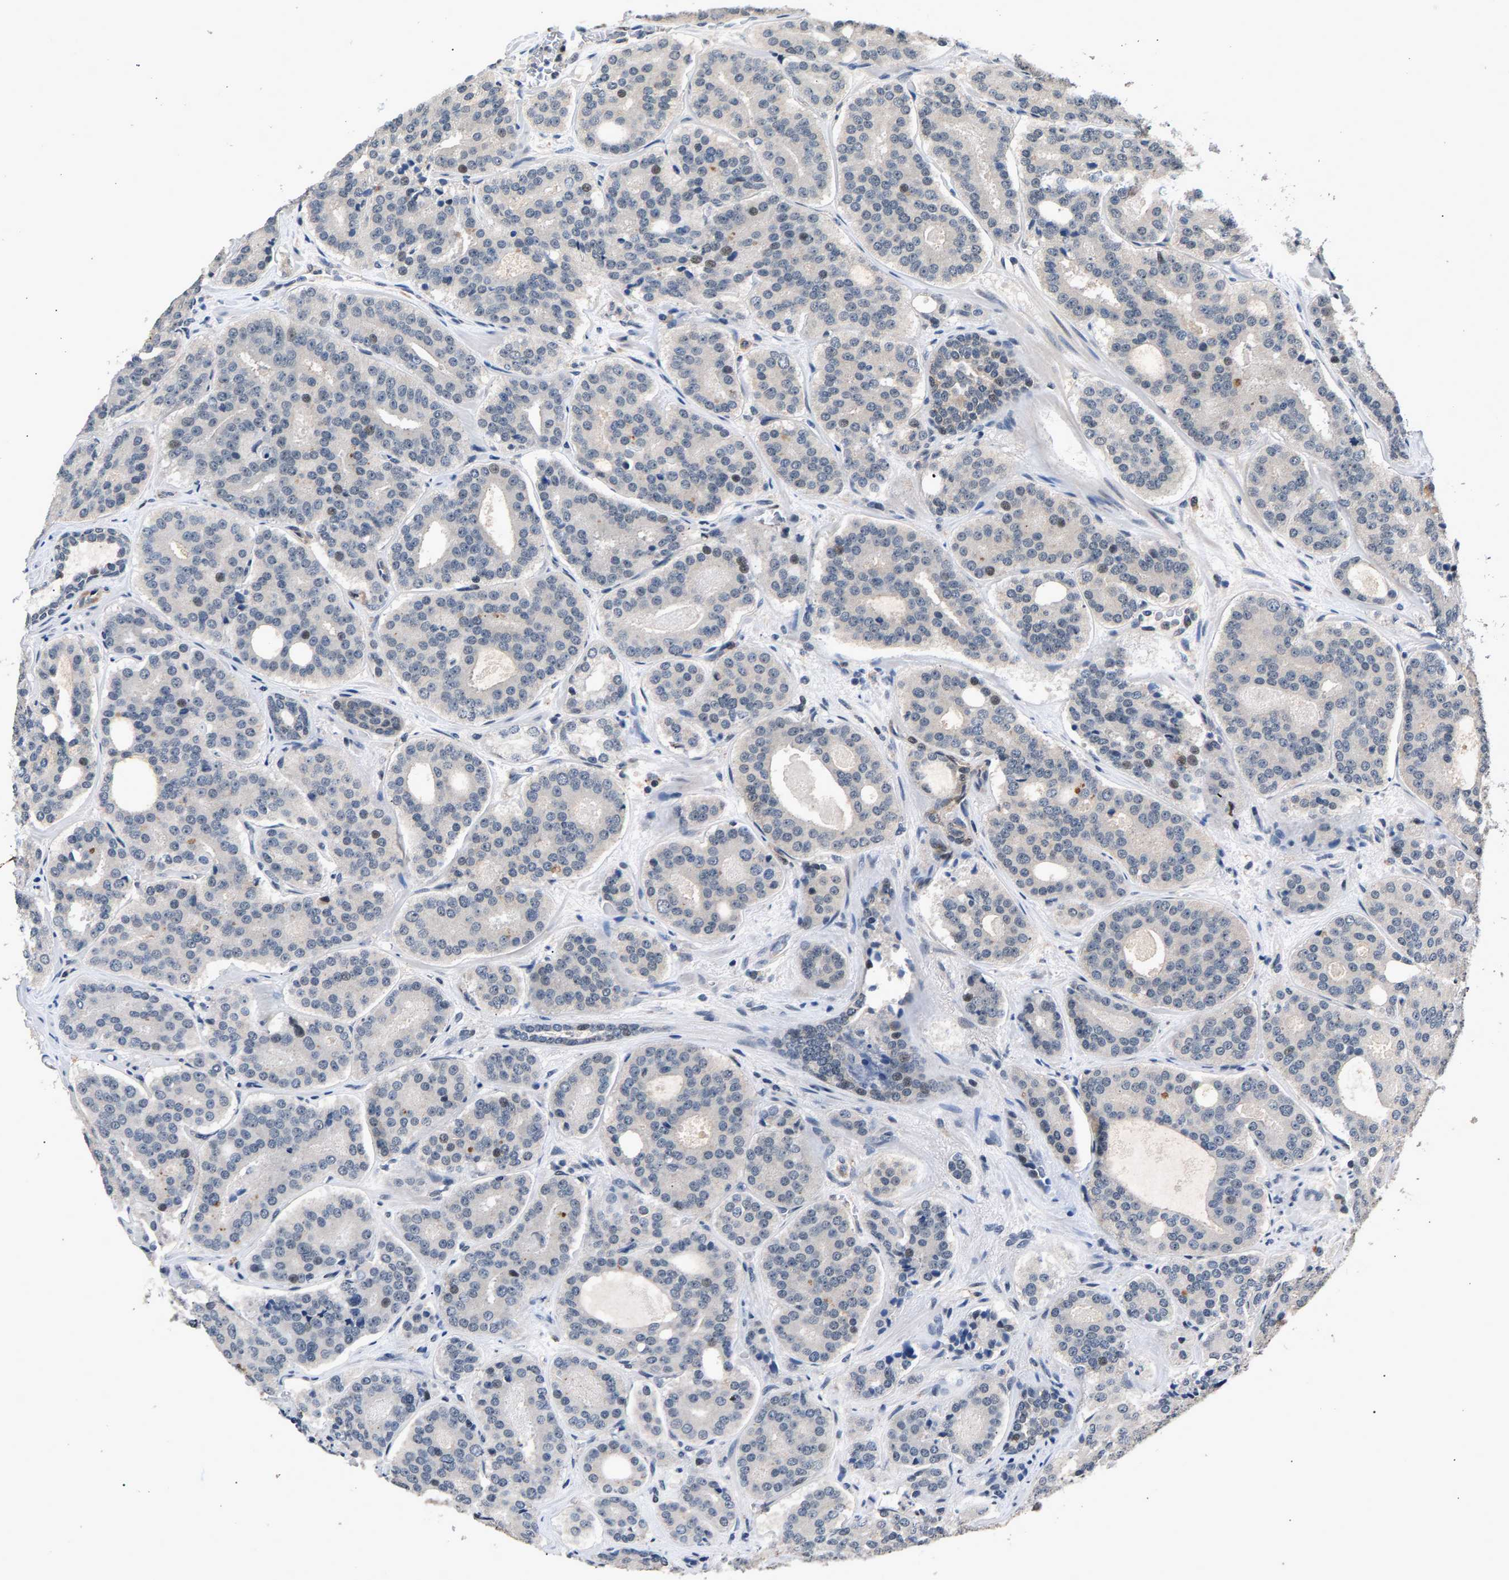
{"staining": {"intensity": "negative", "quantity": "none", "location": "none"}, "tissue": "prostate cancer", "cell_type": "Tumor cells", "image_type": "cancer", "snomed": [{"axis": "morphology", "description": "Adenocarcinoma, High grade"}, {"axis": "topography", "description": "Prostate"}], "caption": "This is an immunohistochemistry photomicrograph of prostate cancer. There is no staining in tumor cells.", "gene": "RBM33", "patient": {"sex": "male", "age": 60}}